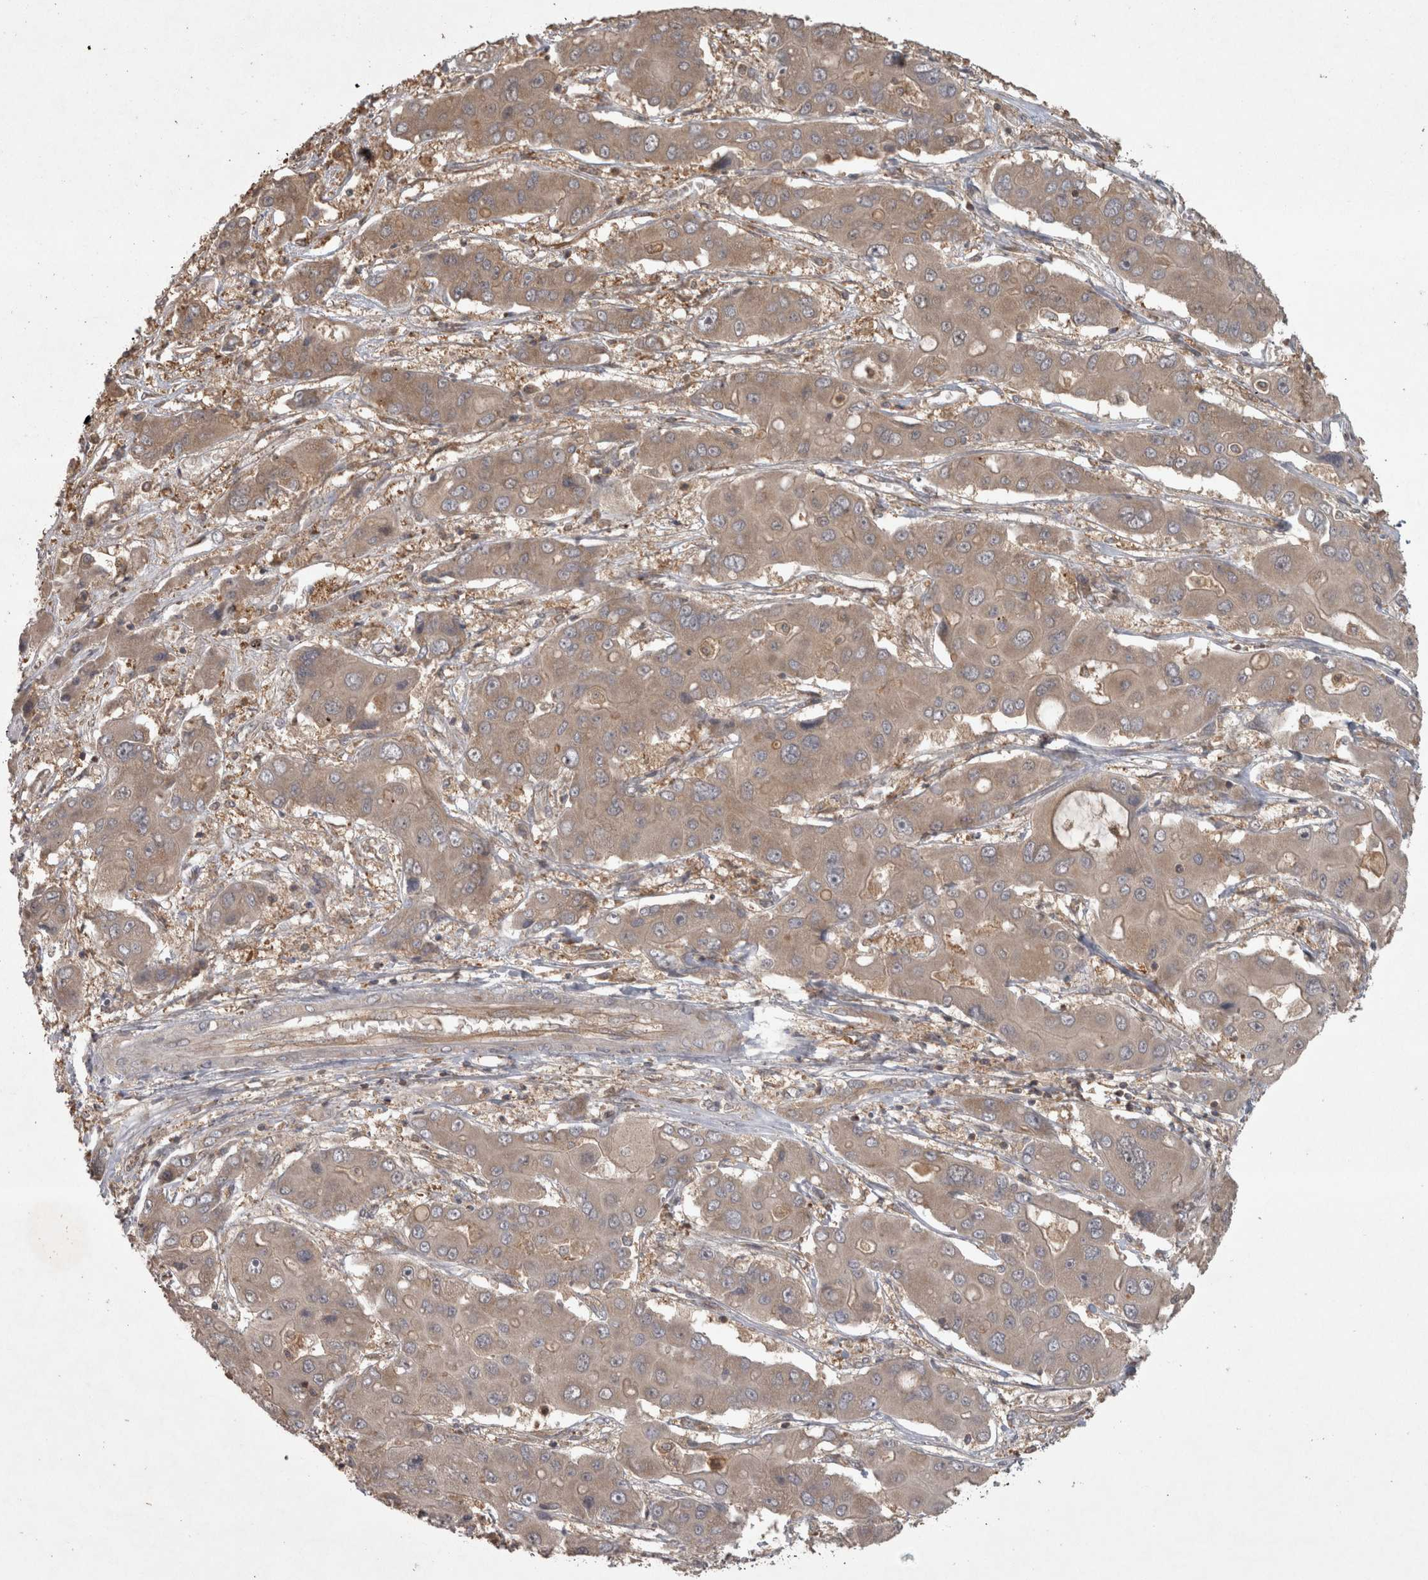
{"staining": {"intensity": "weak", "quantity": ">75%", "location": "cytoplasmic/membranous"}, "tissue": "liver cancer", "cell_type": "Tumor cells", "image_type": "cancer", "snomed": [{"axis": "morphology", "description": "Cholangiocarcinoma"}, {"axis": "topography", "description": "Liver"}], "caption": "Tumor cells demonstrate low levels of weak cytoplasmic/membranous positivity in approximately >75% of cells in cholangiocarcinoma (liver). The staining was performed using DAB (3,3'-diaminobenzidine) to visualize the protein expression in brown, while the nuclei were stained in blue with hematoxylin (Magnification: 20x).", "gene": "MICU3", "patient": {"sex": "male", "age": 67}}